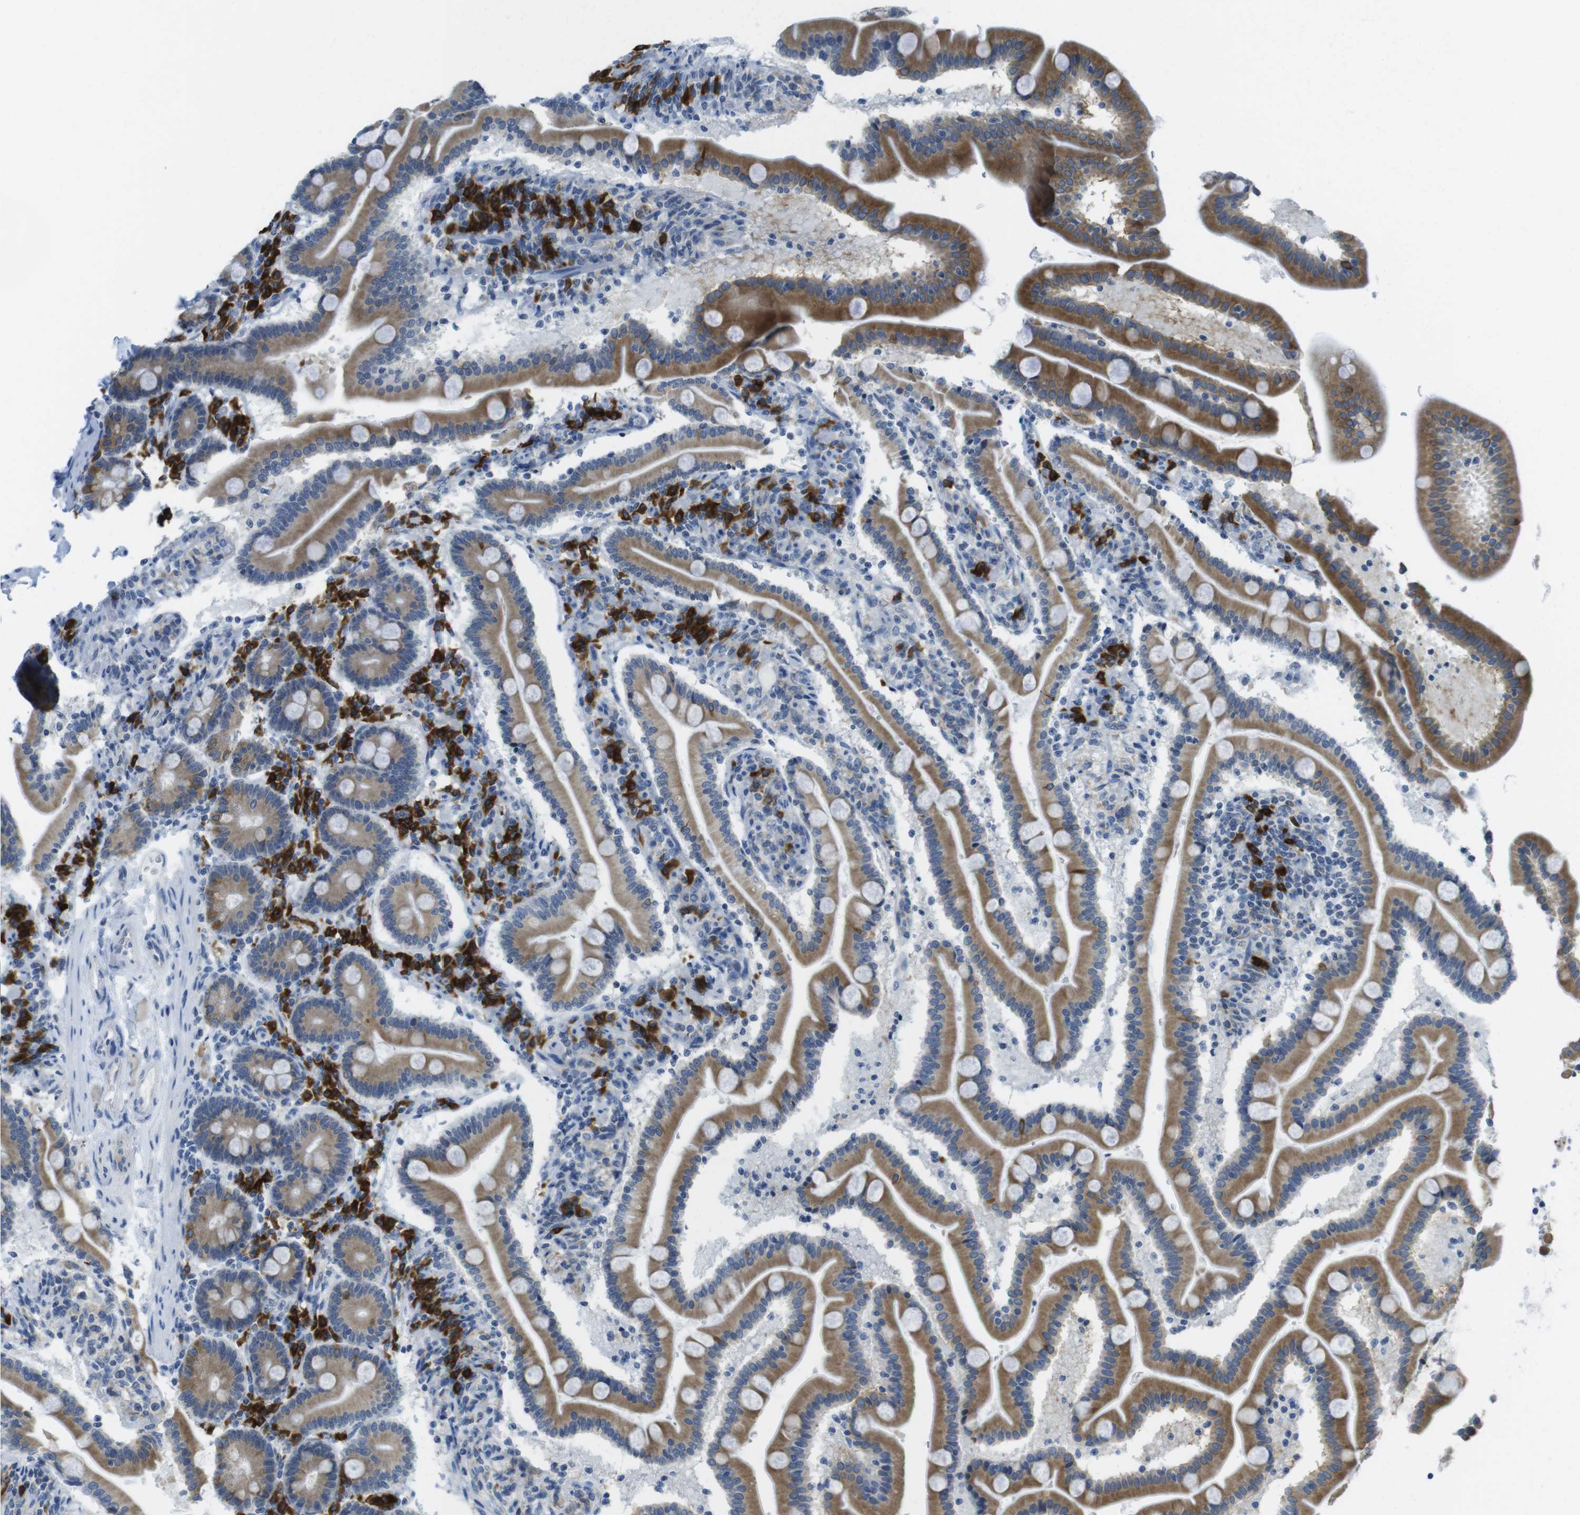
{"staining": {"intensity": "moderate", "quantity": ">75%", "location": "cytoplasmic/membranous"}, "tissue": "duodenum", "cell_type": "Glandular cells", "image_type": "normal", "snomed": [{"axis": "morphology", "description": "Normal tissue, NOS"}, {"axis": "topography", "description": "Duodenum"}], "caption": "Immunohistochemical staining of benign human duodenum shows moderate cytoplasmic/membranous protein staining in approximately >75% of glandular cells.", "gene": "CLPTM1L", "patient": {"sex": "male", "age": 54}}